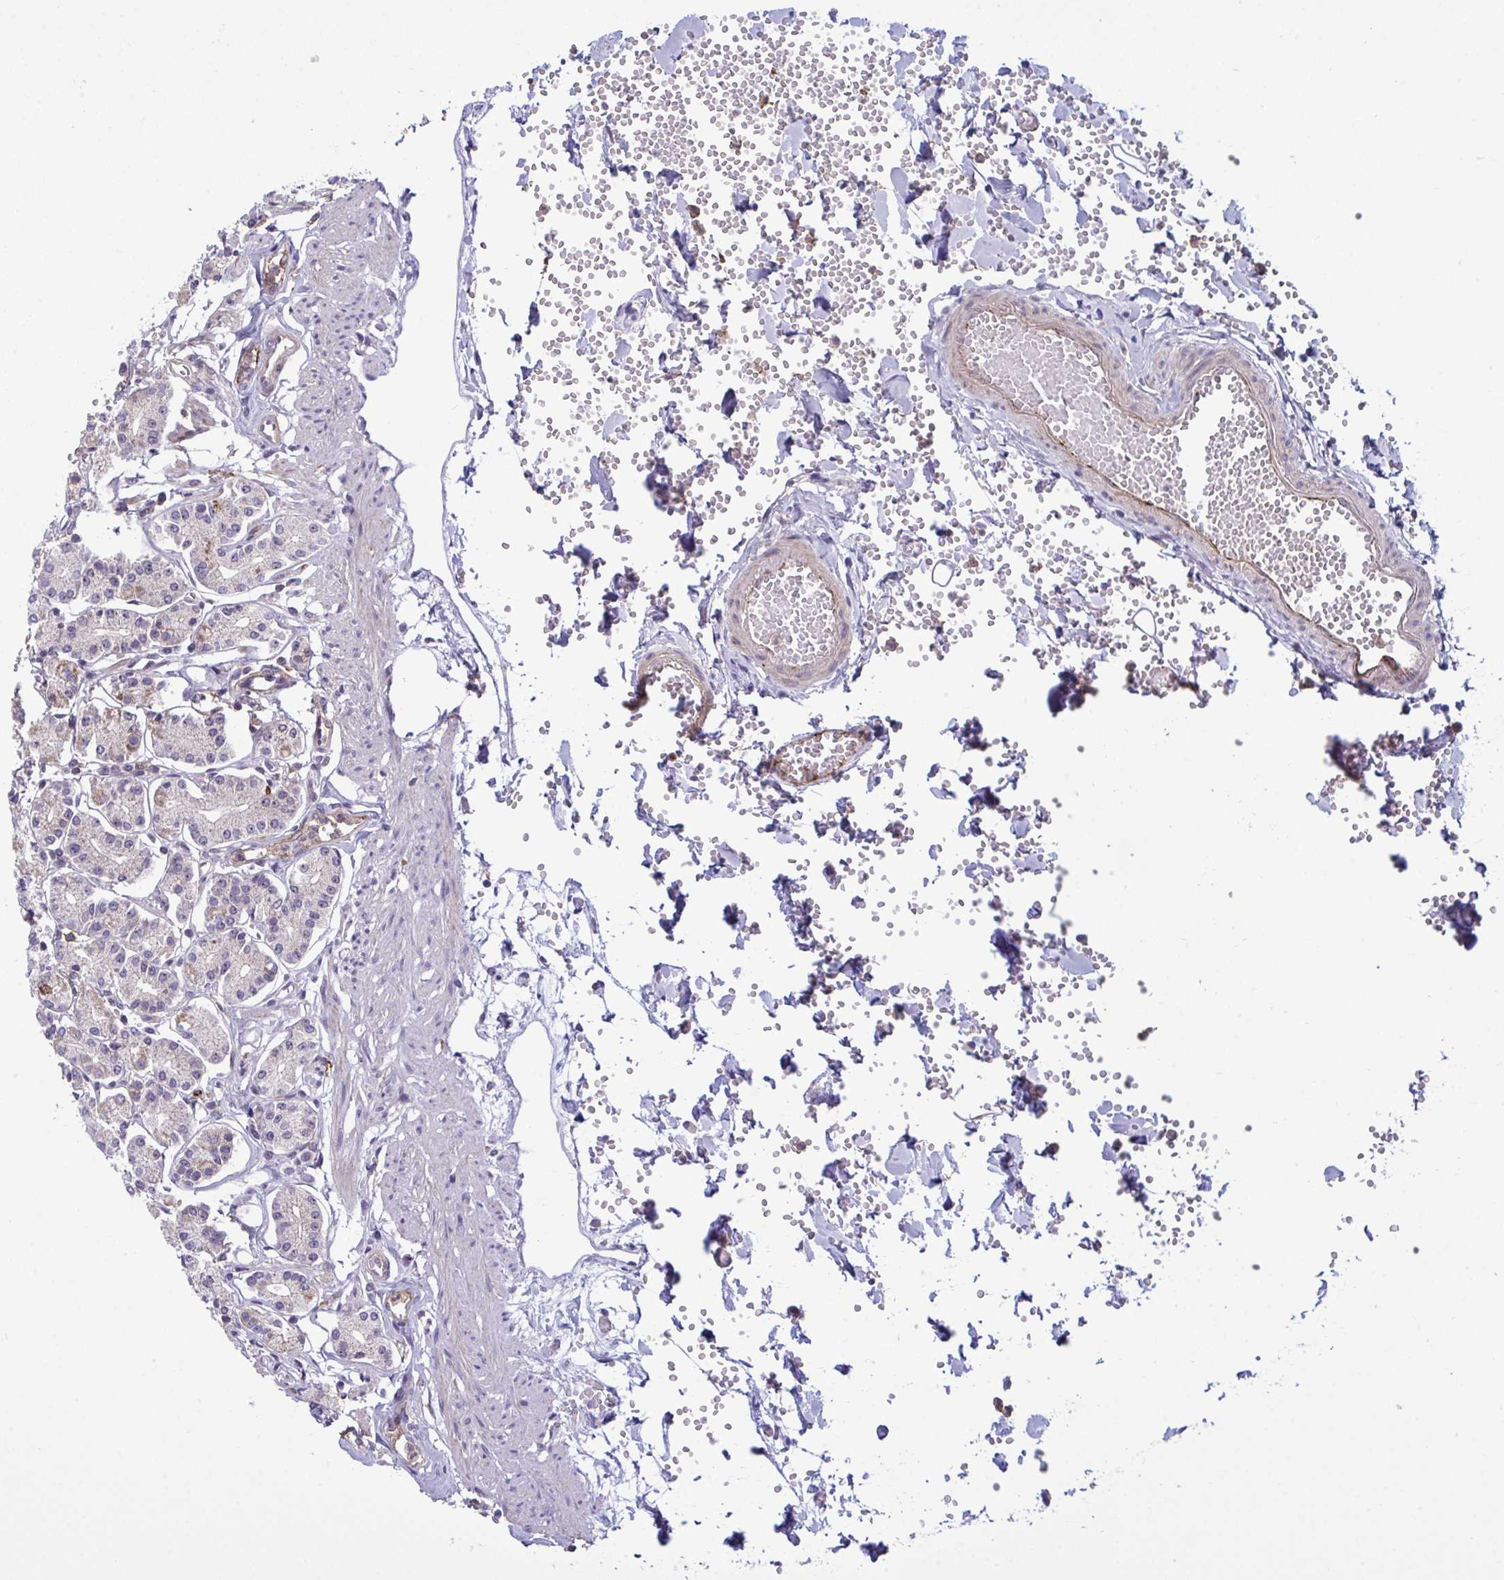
{"staining": {"intensity": "moderate", "quantity": "<25%", "location": "cytoplasmic/membranous"}, "tissue": "stomach", "cell_type": "Glandular cells", "image_type": "normal", "snomed": [{"axis": "morphology", "description": "Normal tissue, NOS"}, {"axis": "topography", "description": "Stomach"}], "caption": "Stomach stained for a protein displays moderate cytoplasmic/membranous positivity in glandular cells.", "gene": "CD101", "patient": {"sex": "female", "age": 62}}